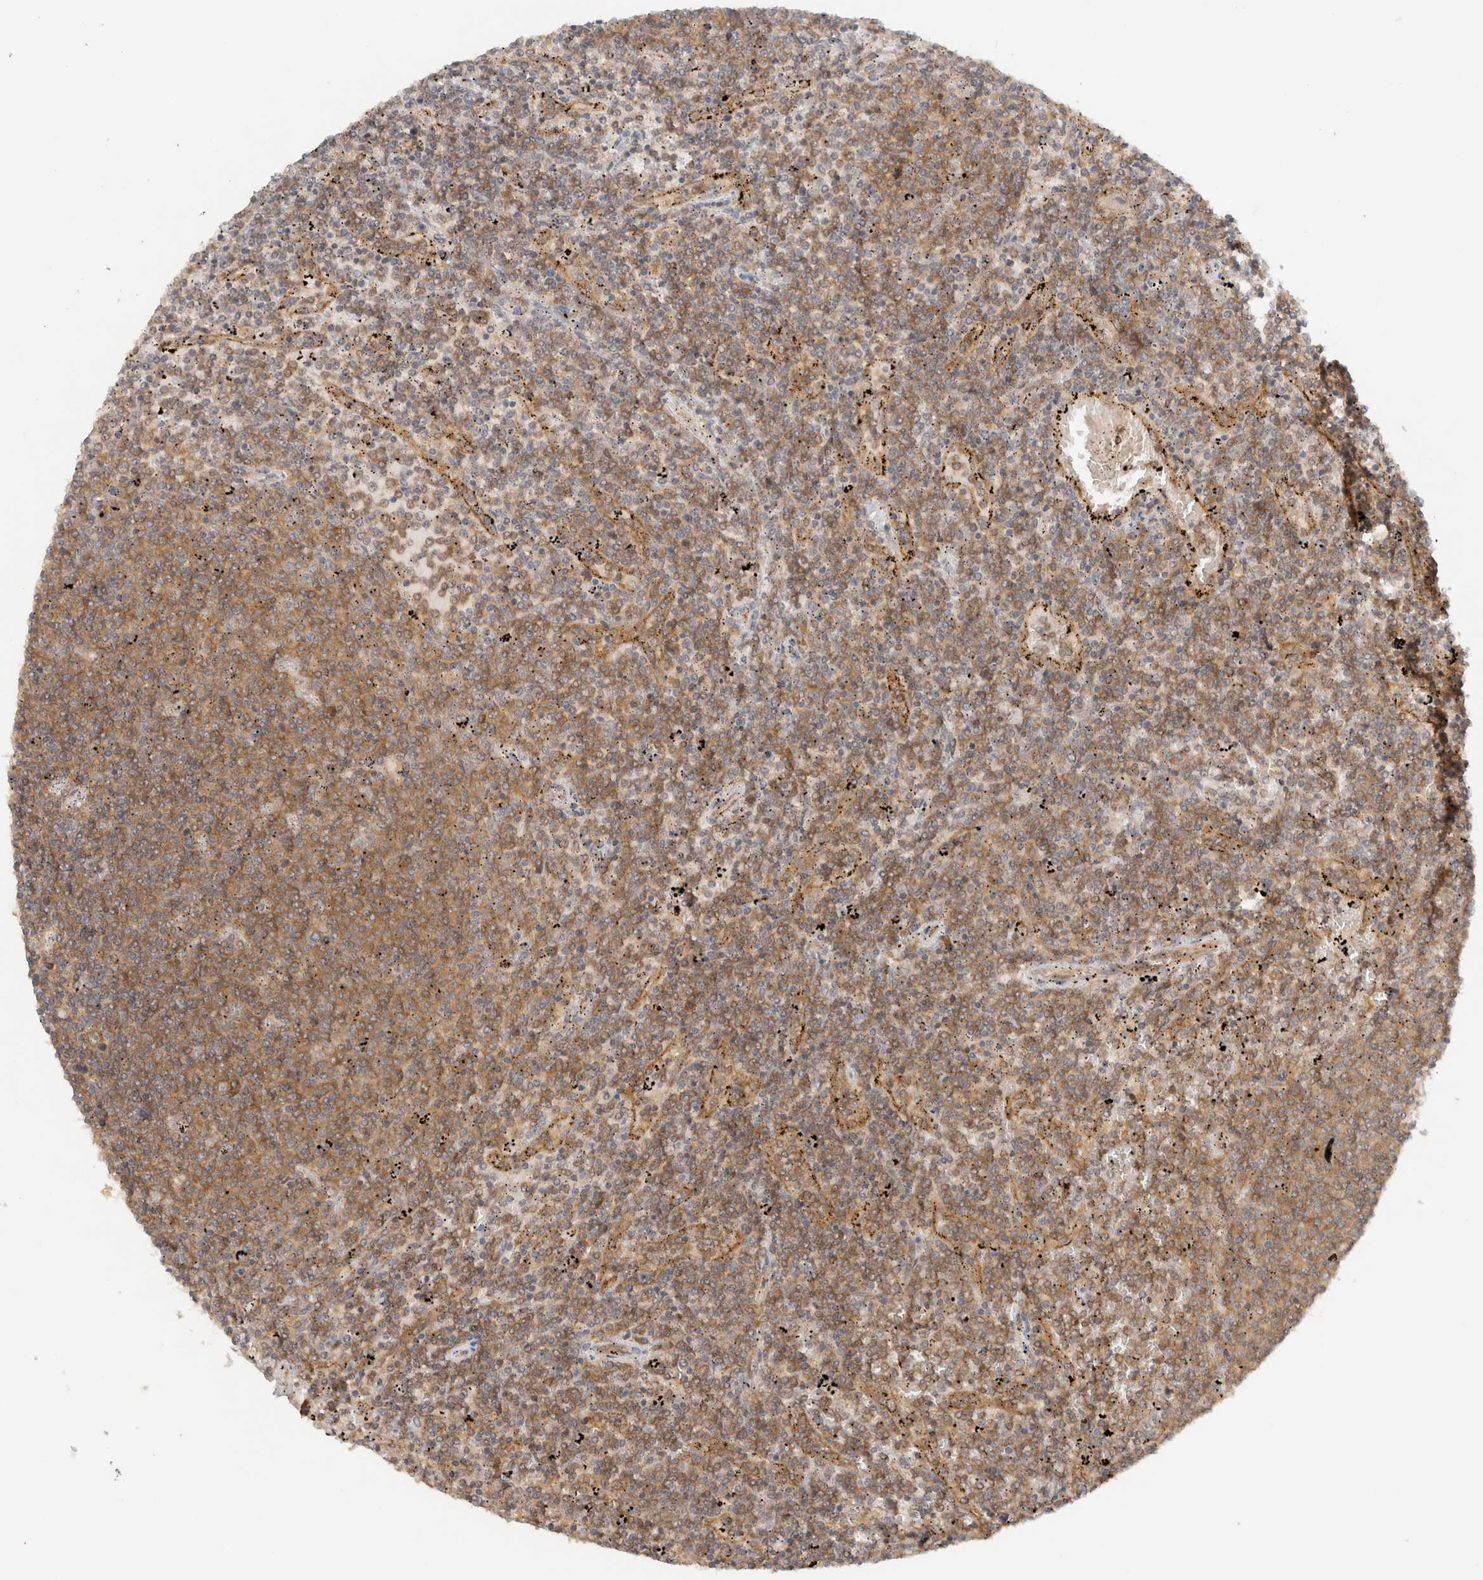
{"staining": {"intensity": "moderate", "quantity": ">75%", "location": "cytoplasmic/membranous"}, "tissue": "lymphoma", "cell_type": "Tumor cells", "image_type": "cancer", "snomed": [{"axis": "morphology", "description": "Malignant lymphoma, non-Hodgkin's type, Low grade"}, {"axis": "topography", "description": "Spleen"}], "caption": "Protein analysis of lymphoma tissue demonstrates moderate cytoplasmic/membranous staining in about >75% of tumor cells.", "gene": "ARFGEF2", "patient": {"sex": "female", "age": 50}}